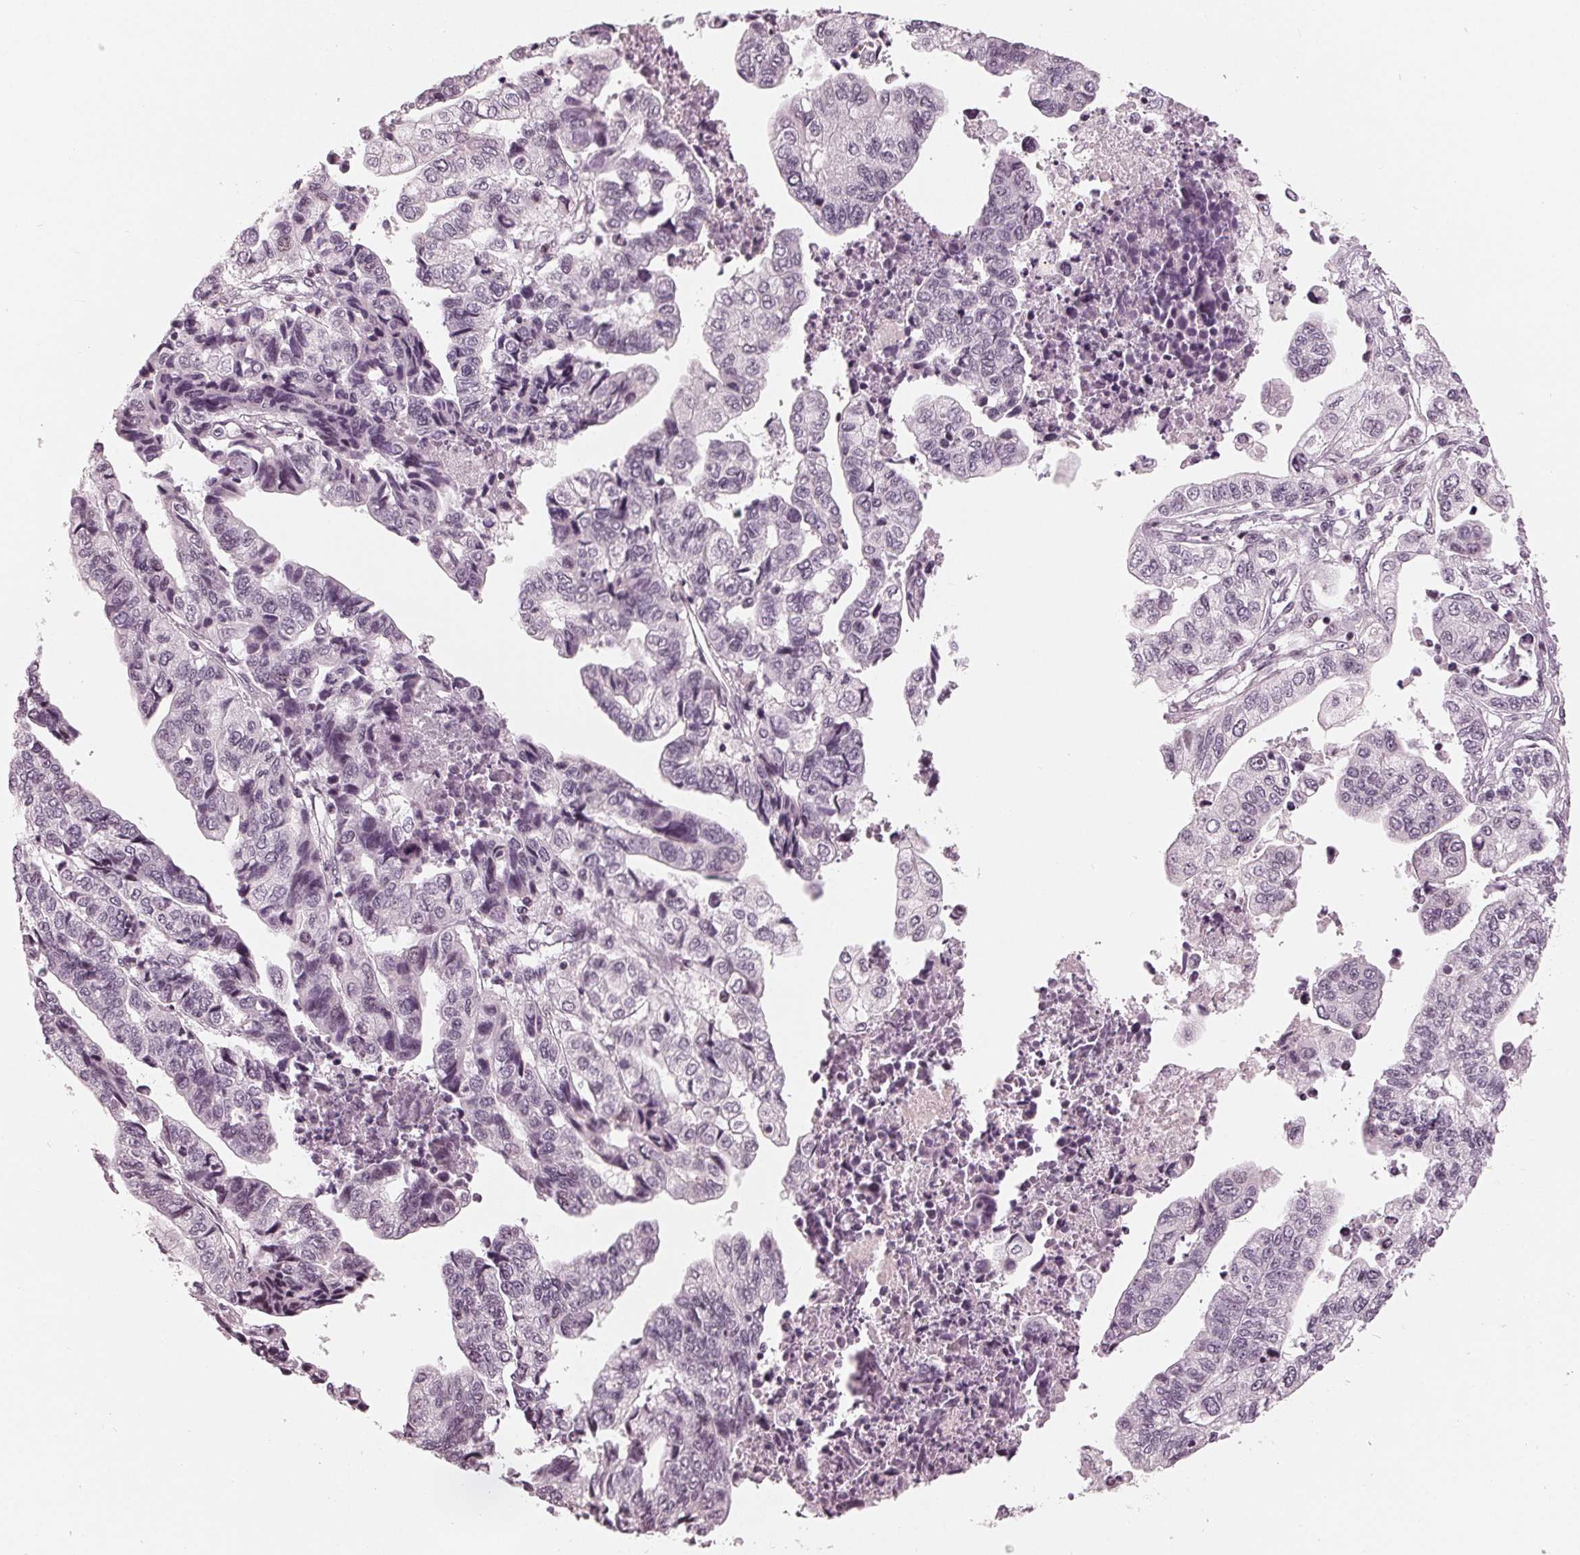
{"staining": {"intensity": "negative", "quantity": "none", "location": "none"}, "tissue": "stomach cancer", "cell_type": "Tumor cells", "image_type": "cancer", "snomed": [{"axis": "morphology", "description": "Adenocarcinoma, NOS"}, {"axis": "topography", "description": "Stomach, upper"}], "caption": "Immunohistochemistry (IHC) photomicrograph of stomach adenocarcinoma stained for a protein (brown), which displays no expression in tumor cells. (Stains: DAB IHC with hematoxylin counter stain, Microscopy: brightfield microscopy at high magnification).", "gene": "ADPRHL1", "patient": {"sex": "female", "age": 67}}